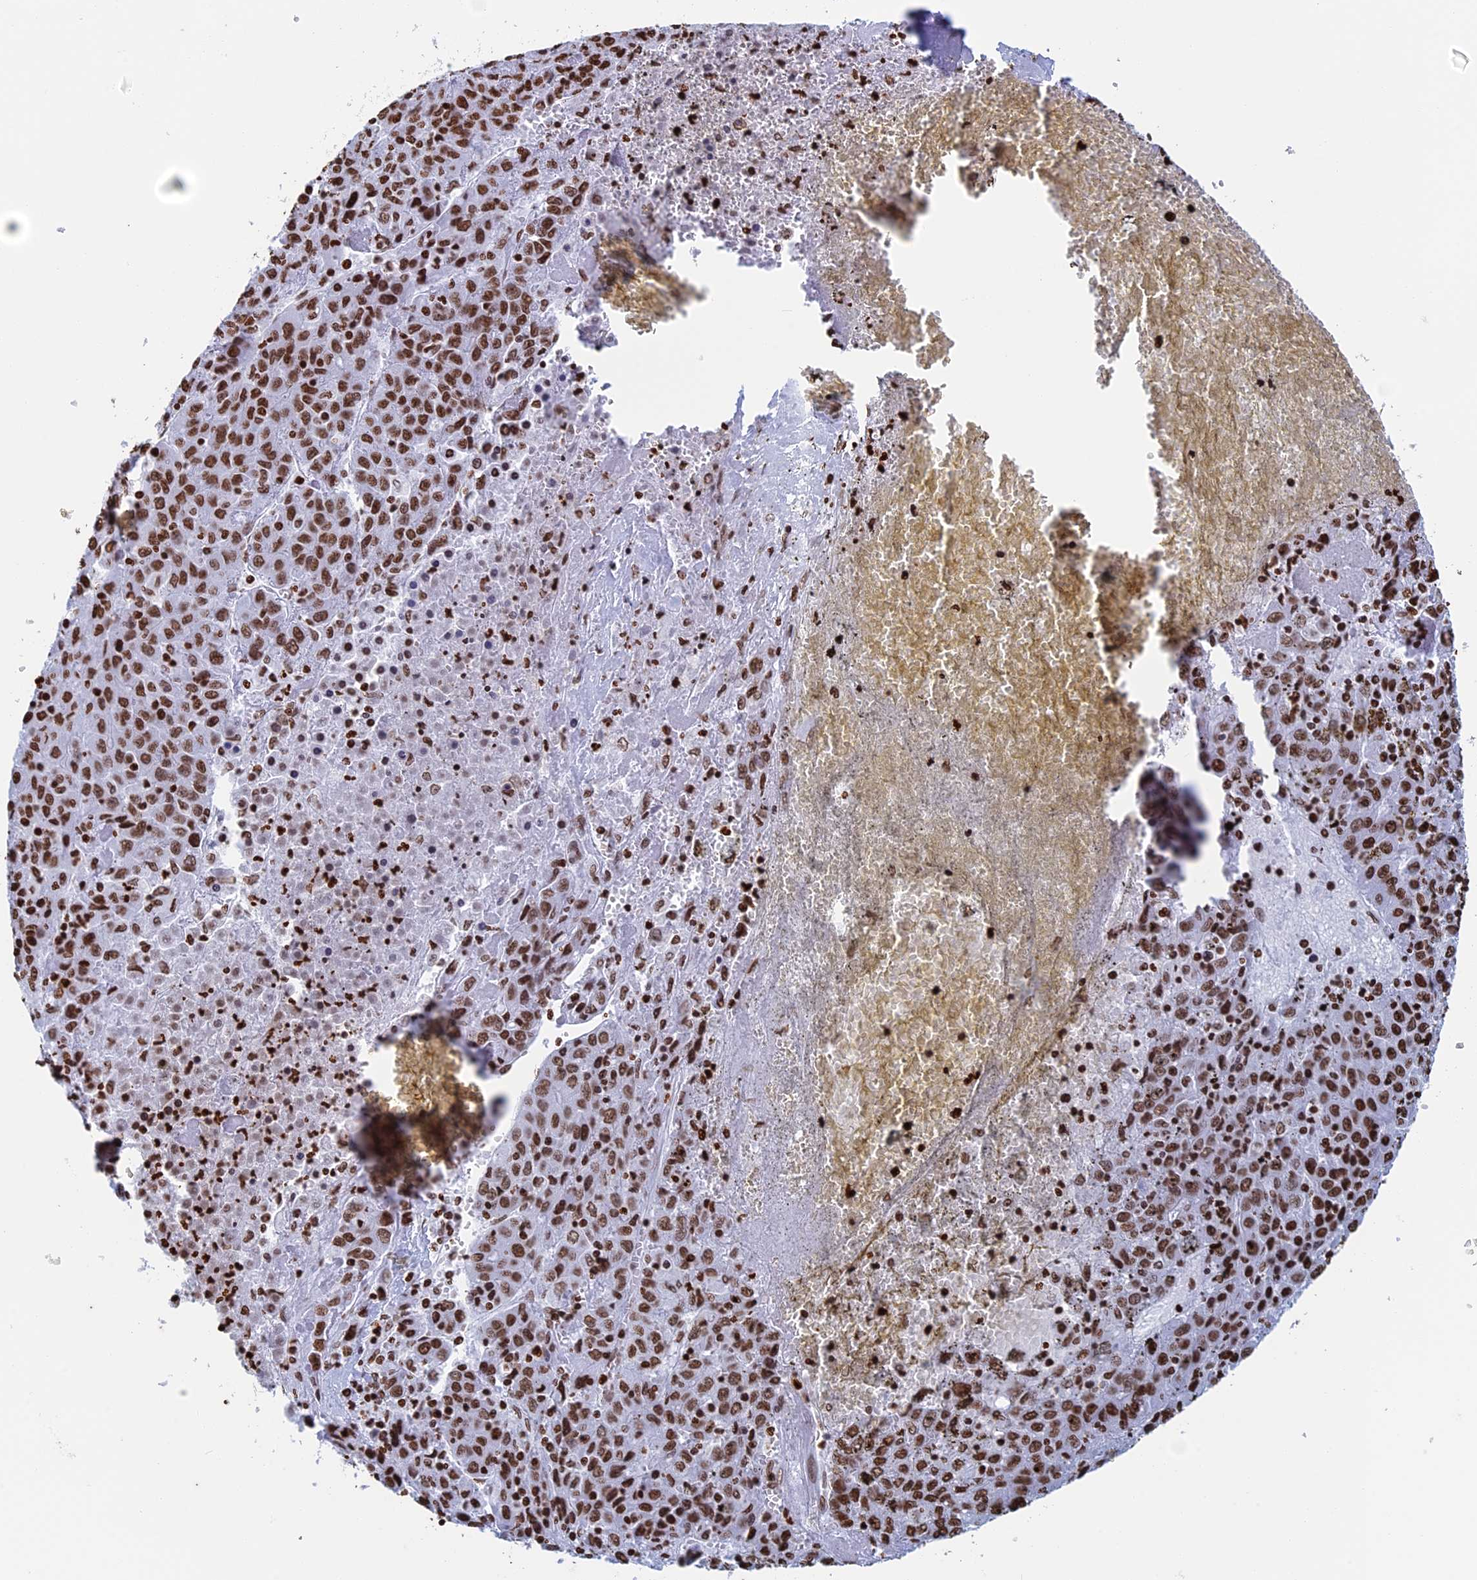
{"staining": {"intensity": "strong", "quantity": ">75%", "location": "nuclear"}, "tissue": "liver cancer", "cell_type": "Tumor cells", "image_type": "cancer", "snomed": [{"axis": "morphology", "description": "Carcinoma, Hepatocellular, NOS"}, {"axis": "topography", "description": "Liver"}], "caption": "Human liver cancer stained for a protein (brown) displays strong nuclear positive staining in about >75% of tumor cells.", "gene": "APOBEC3A", "patient": {"sex": "female", "age": 53}}